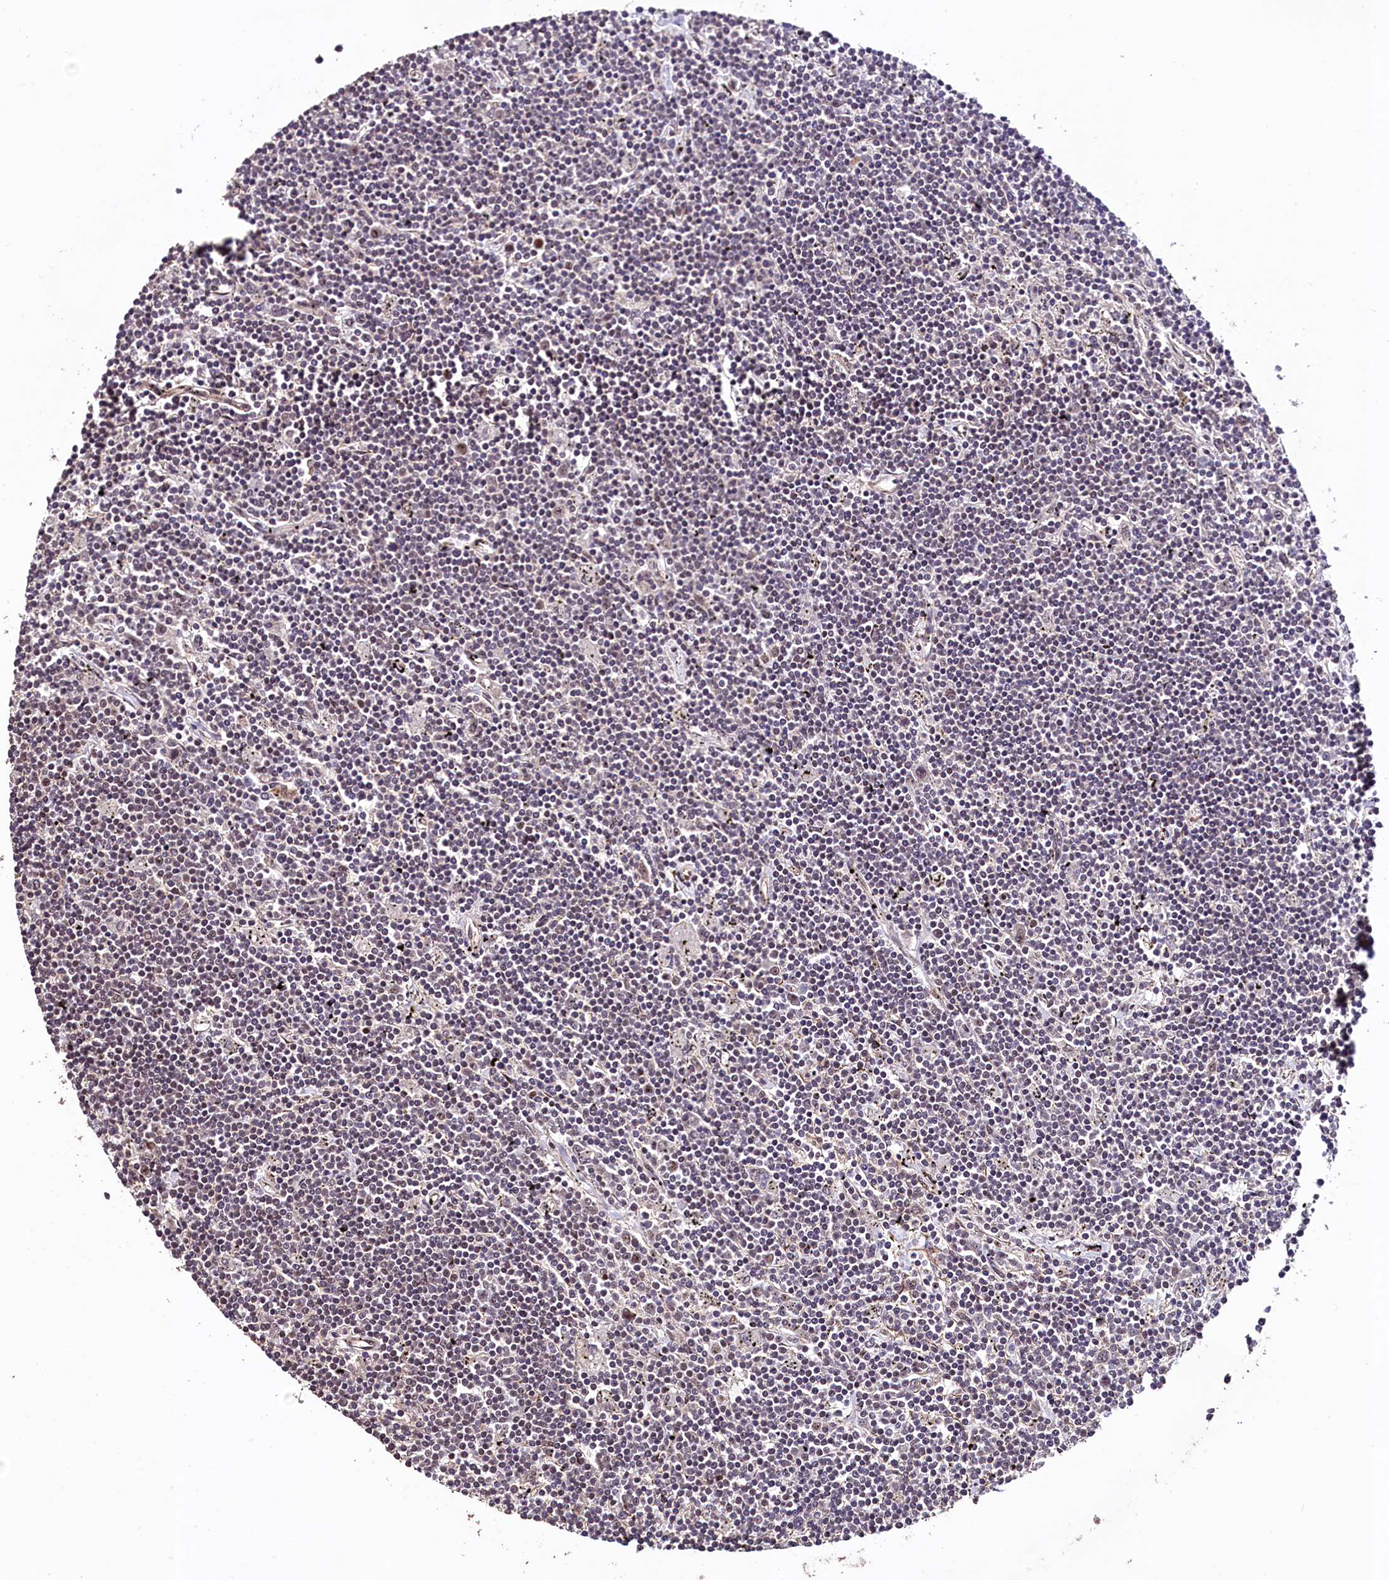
{"staining": {"intensity": "weak", "quantity": "<25%", "location": "nuclear"}, "tissue": "lymphoma", "cell_type": "Tumor cells", "image_type": "cancer", "snomed": [{"axis": "morphology", "description": "Malignant lymphoma, non-Hodgkin's type, Low grade"}, {"axis": "topography", "description": "Spleen"}], "caption": "IHC image of neoplastic tissue: human malignant lymphoma, non-Hodgkin's type (low-grade) stained with DAB (3,3'-diaminobenzidine) reveals no significant protein staining in tumor cells.", "gene": "SFSWAP", "patient": {"sex": "male", "age": 76}}